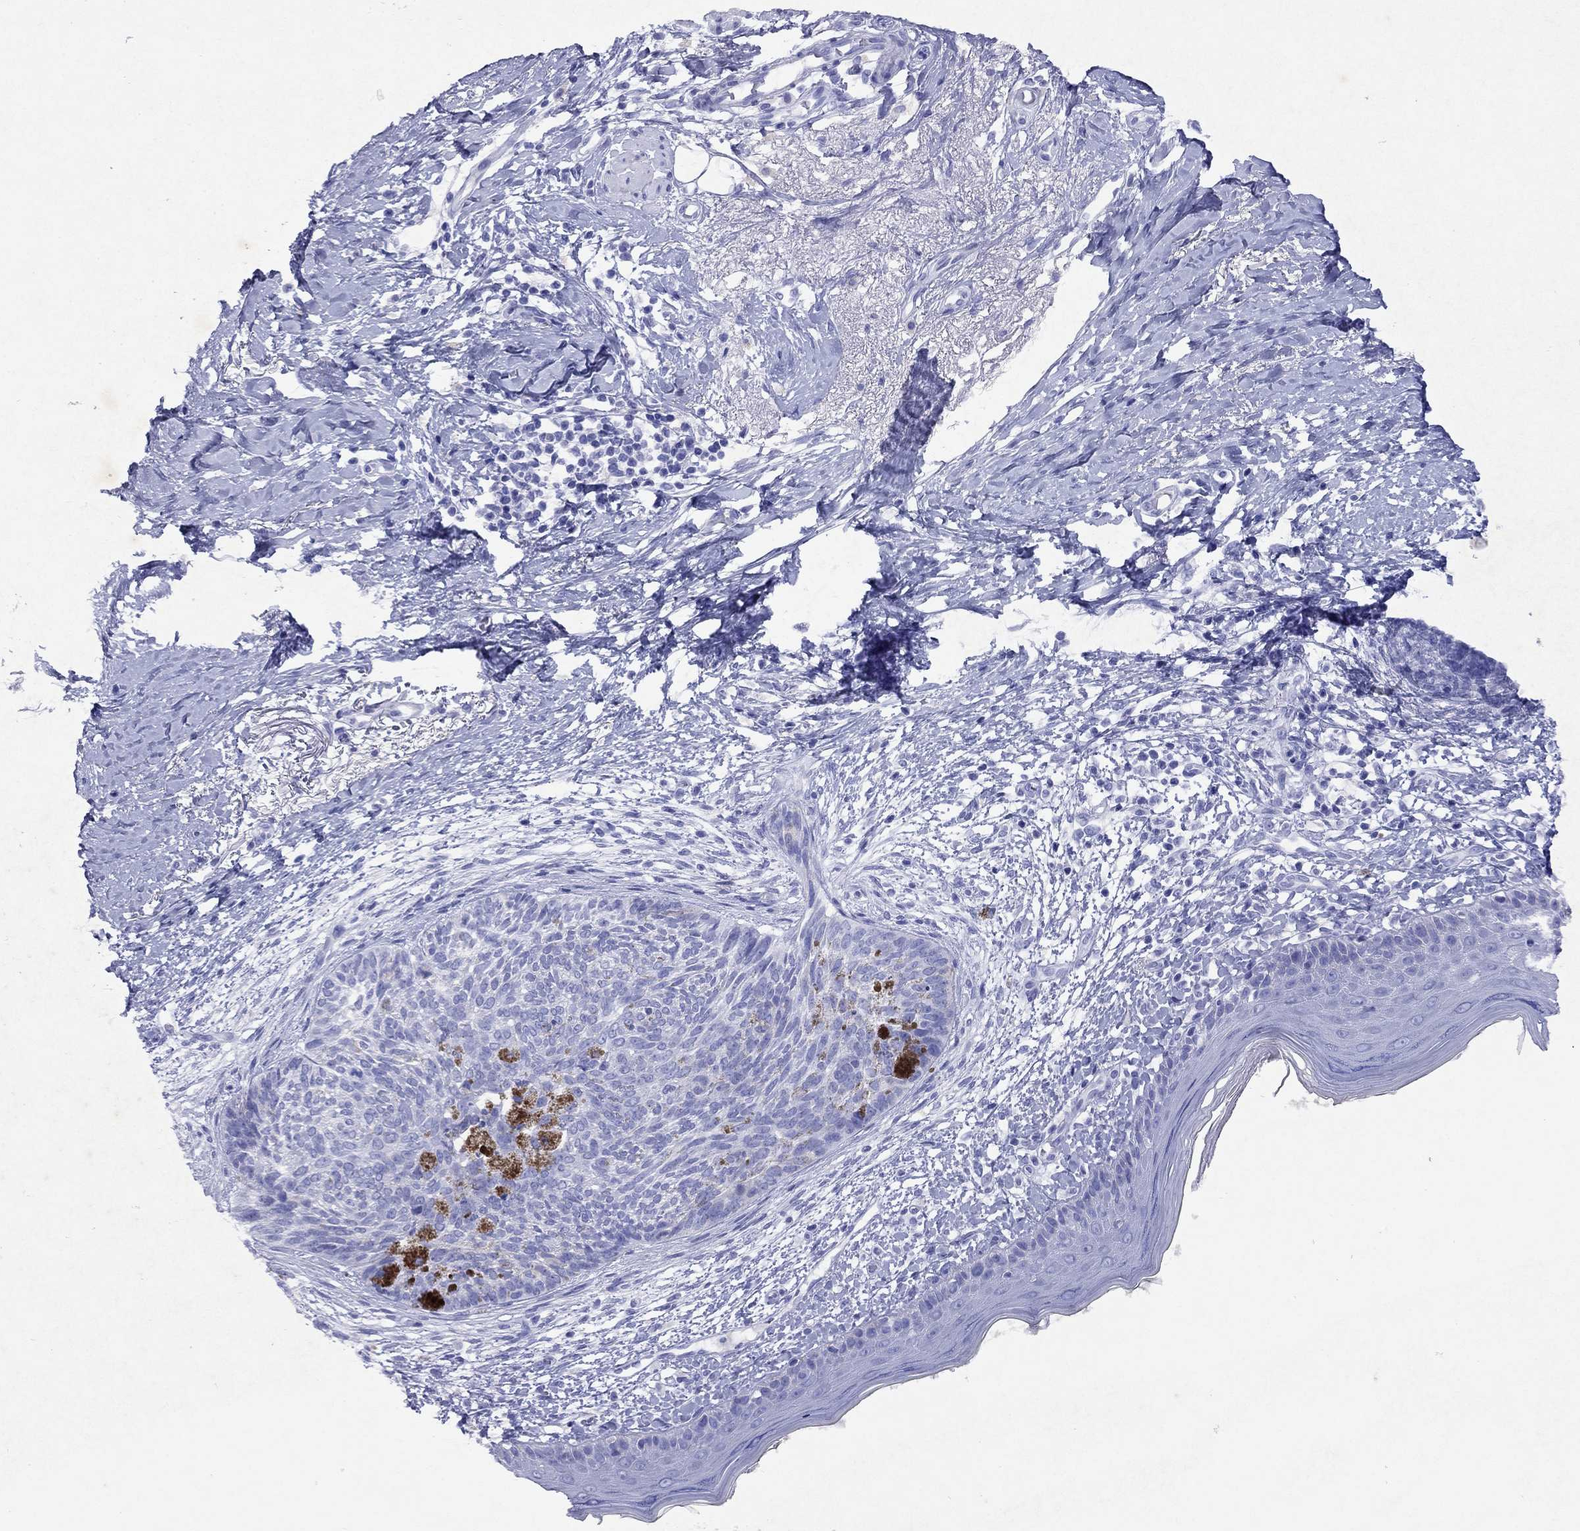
{"staining": {"intensity": "negative", "quantity": "none", "location": "none"}, "tissue": "skin cancer", "cell_type": "Tumor cells", "image_type": "cancer", "snomed": [{"axis": "morphology", "description": "Normal tissue, NOS"}, {"axis": "morphology", "description": "Basal cell carcinoma"}, {"axis": "topography", "description": "Skin"}], "caption": "Tumor cells show no significant protein expression in basal cell carcinoma (skin). The staining is performed using DAB (3,3'-diaminobenzidine) brown chromogen with nuclei counter-stained in using hematoxylin.", "gene": "ARMC12", "patient": {"sex": "male", "age": 84}}